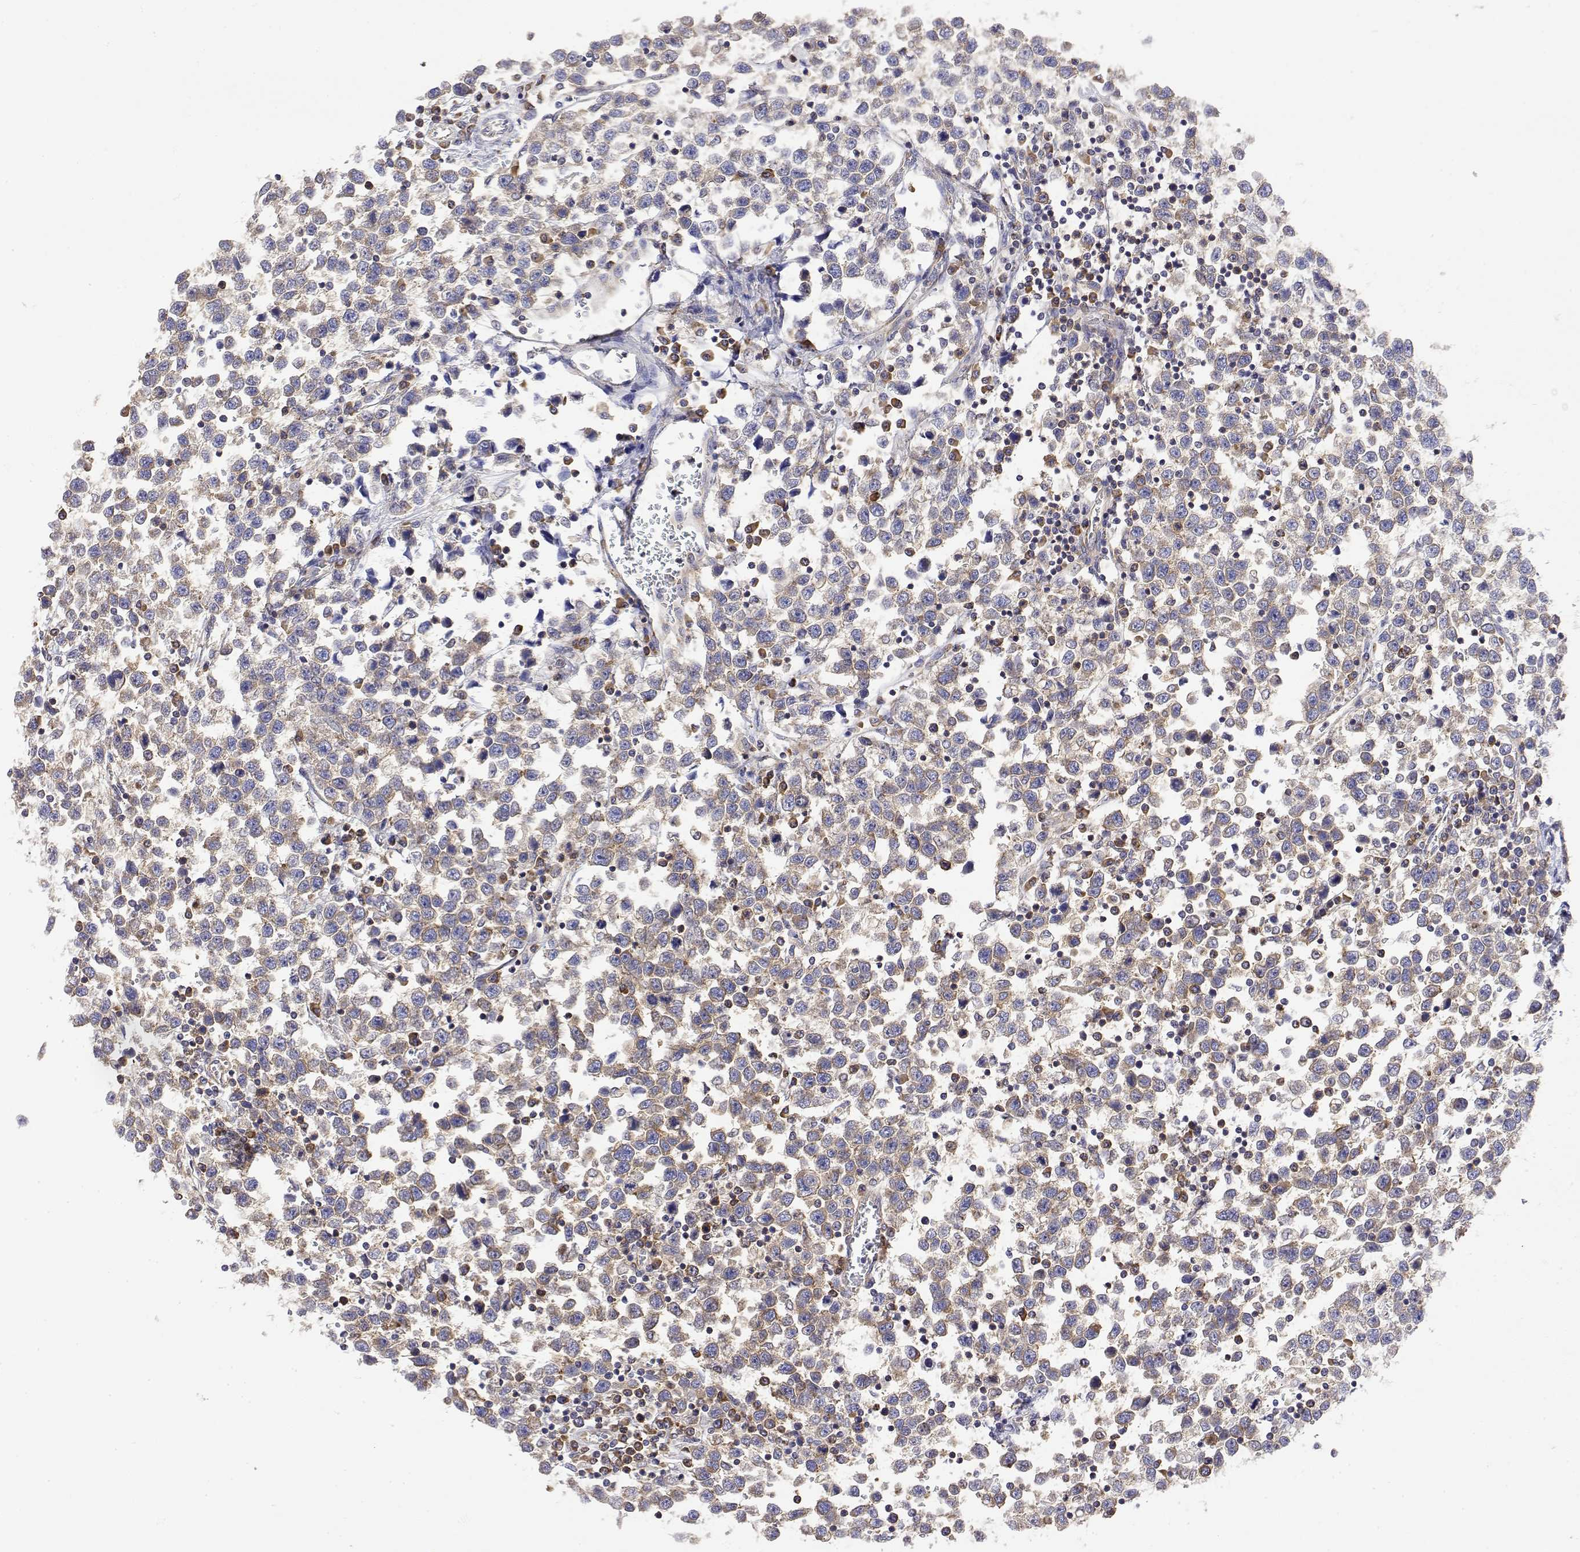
{"staining": {"intensity": "weak", "quantity": "<25%", "location": "cytoplasmic/membranous"}, "tissue": "testis cancer", "cell_type": "Tumor cells", "image_type": "cancer", "snomed": [{"axis": "morphology", "description": "Seminoma, NOS"}, {"axis": "topography", "description": "Testis"}], "caption": "High power microscopy image of an immunohistochemistry (IHC) histopathology image of testis cancer (seminoma), revealing no significant staining in tumor cells.", "gene": "EEF1G", "patient": {"sex": "male", "age": 34}}